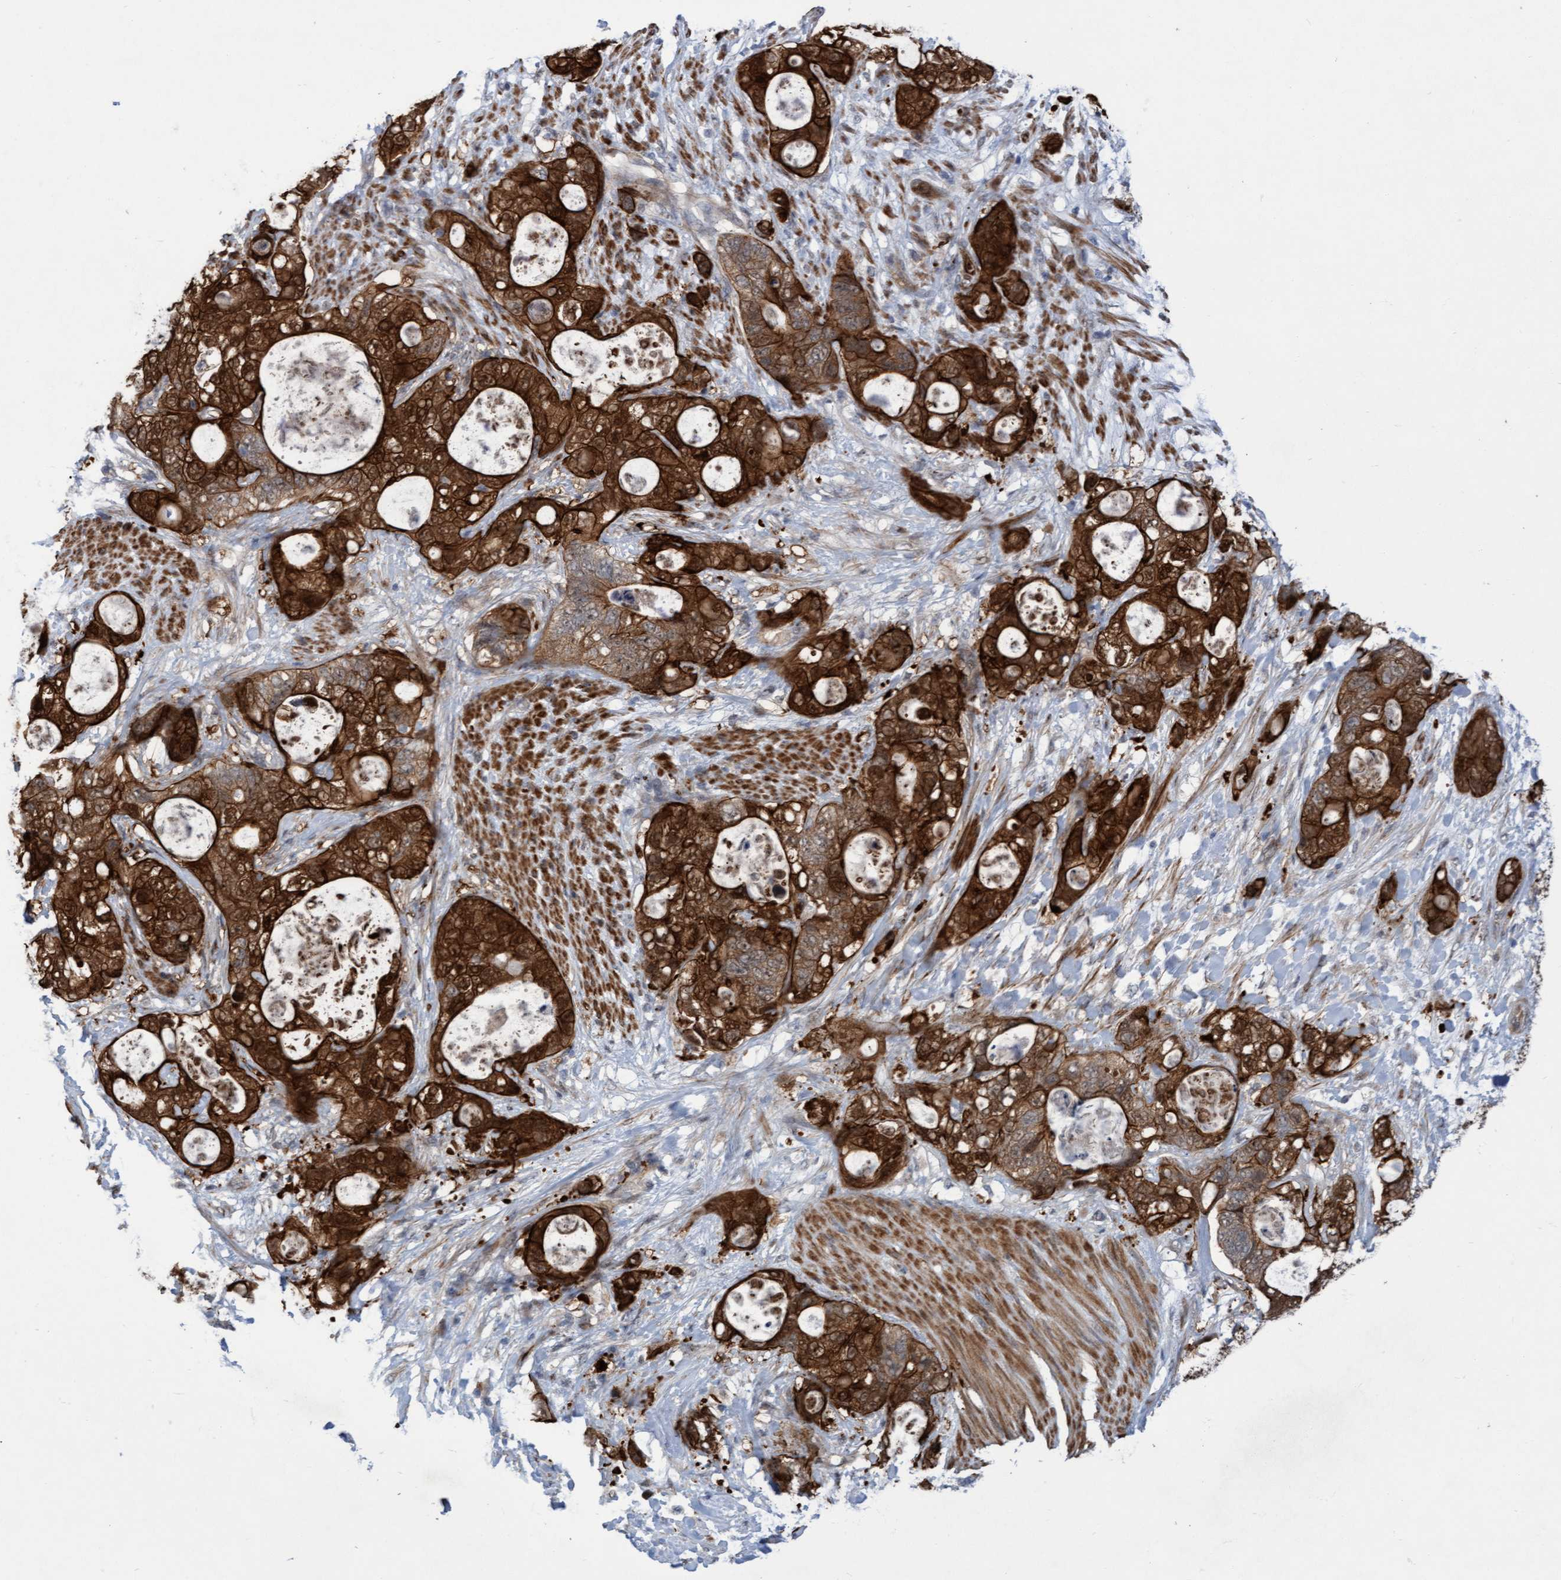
{"staining": {"intensity": "moderate", "quantity": ">75%", "location": "cytoplasmic/membranous,nuclear"}, "tissue": "stomach cancer", "cell_type": "Tumor cells", "image_type": "cancer", "snomed": [{"axis": "morphology", "description": "Normal tissue, NOS"}, {"axis": "morphology", "description": "Adenocarcinoma, NOS"}, {"axis": "topography", "description": "Stomach"}], "caption": "IHC of human stomach cancer (adenocarcinoma) exhibits medium levels of moderate cytoplasmic/membranous and nuclear expression in approximately >75% of tumor cells.", "gene": "RAP1GAP2", "patient": {"sex": "female", "age": 89}}